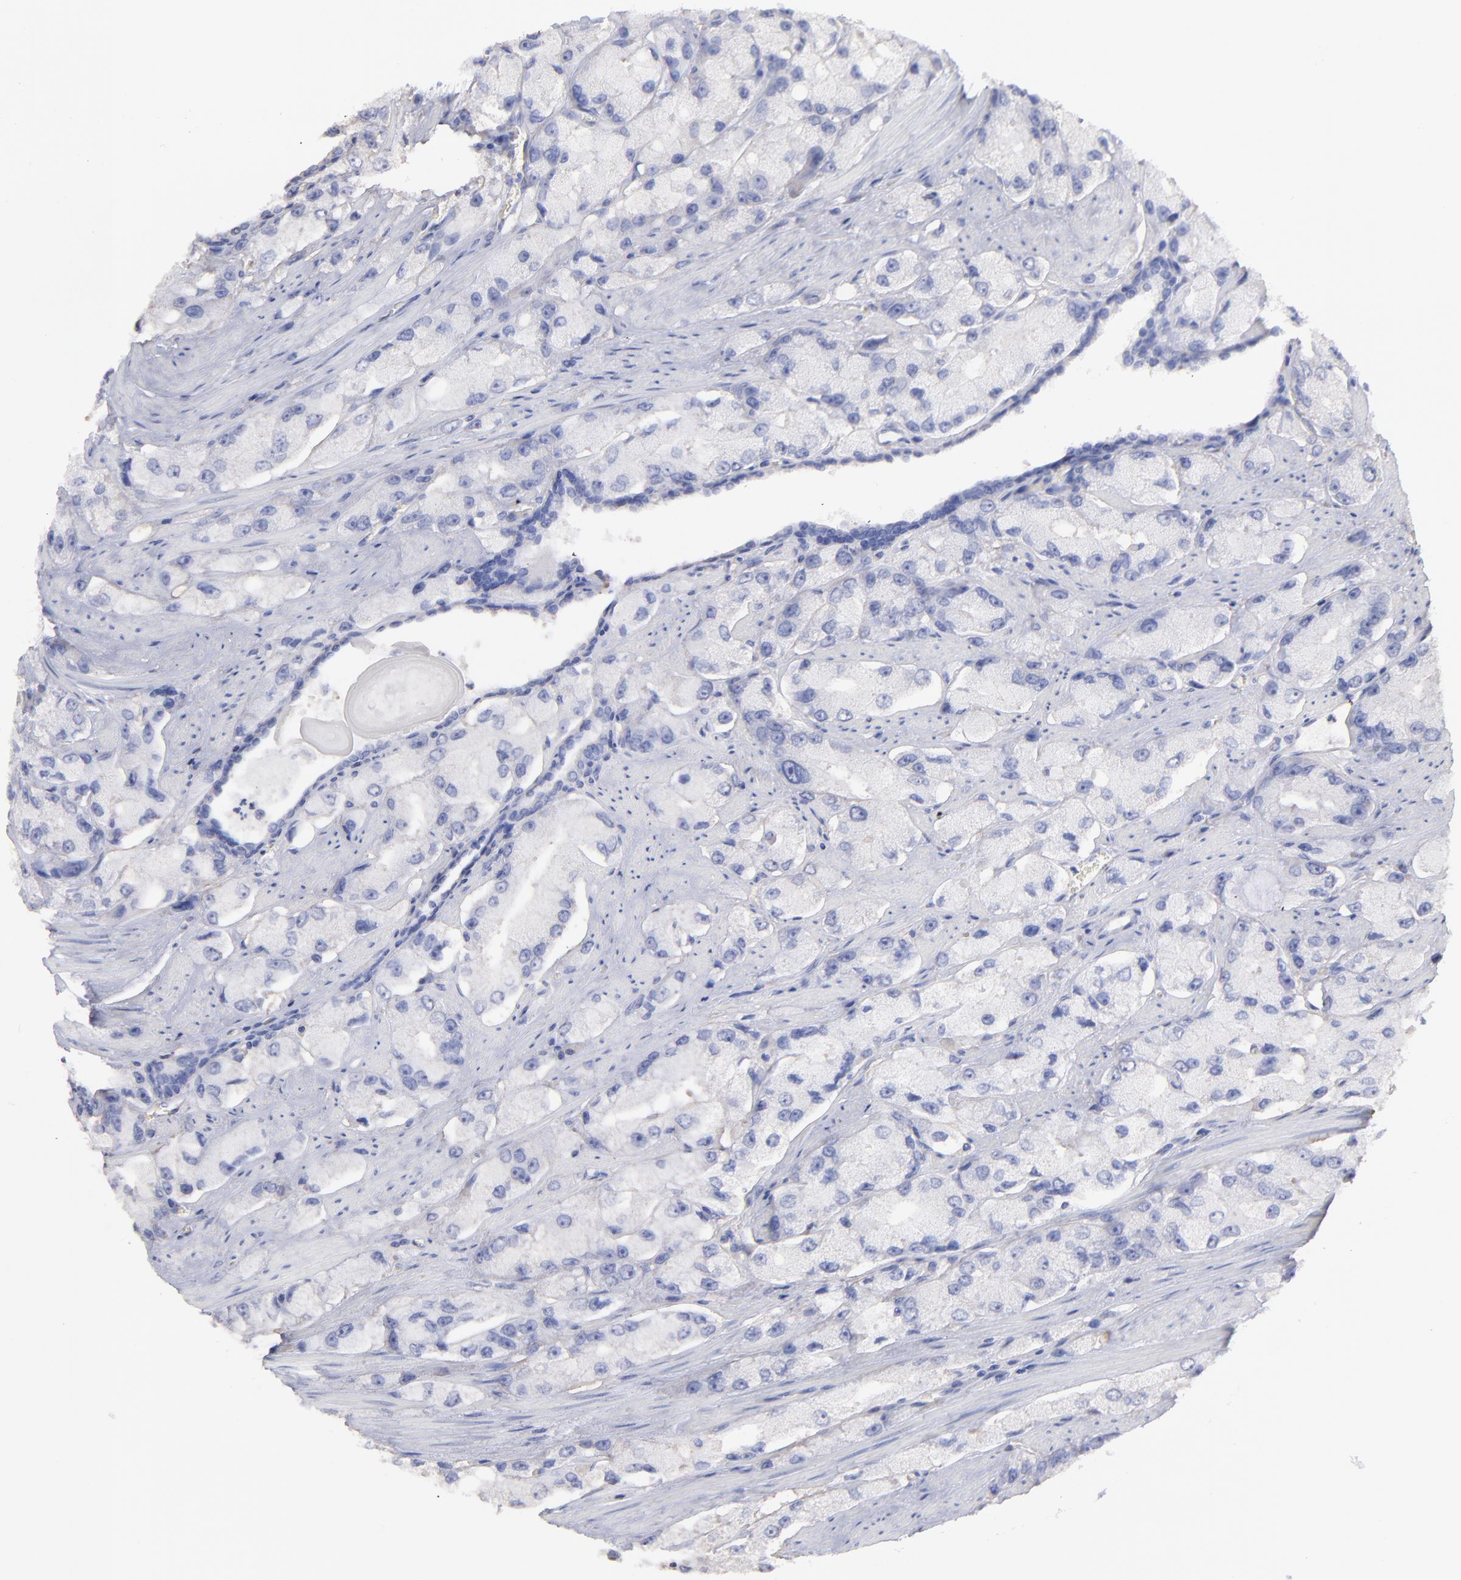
{"staining": {"intensity": "weak", "quantity": ">75%", "location": "cytoplasmic/membranous"}, "tissue": "prostate cancer", "cell_type": "Tumor cells", "image_type": "cancer", "snomed": [{"axis": "morphology", "description": "Adenocarcinoma, High grade"}, {"axis": "topography", "description": "Prostate"}], "caption": "Prostate cancer (adenocarcinoma (high-grade)) stained with DAB (3,3'-diaminobenzidine) immunohistochemistry (IHC) exhibits low levels of weak cytoplasmic/membranous positivity in approximately >75% of tumor cells. Nuclei are stained in blue.", "gene": "MAP2K2", "patient": {"sex": "male", "age": 58}}